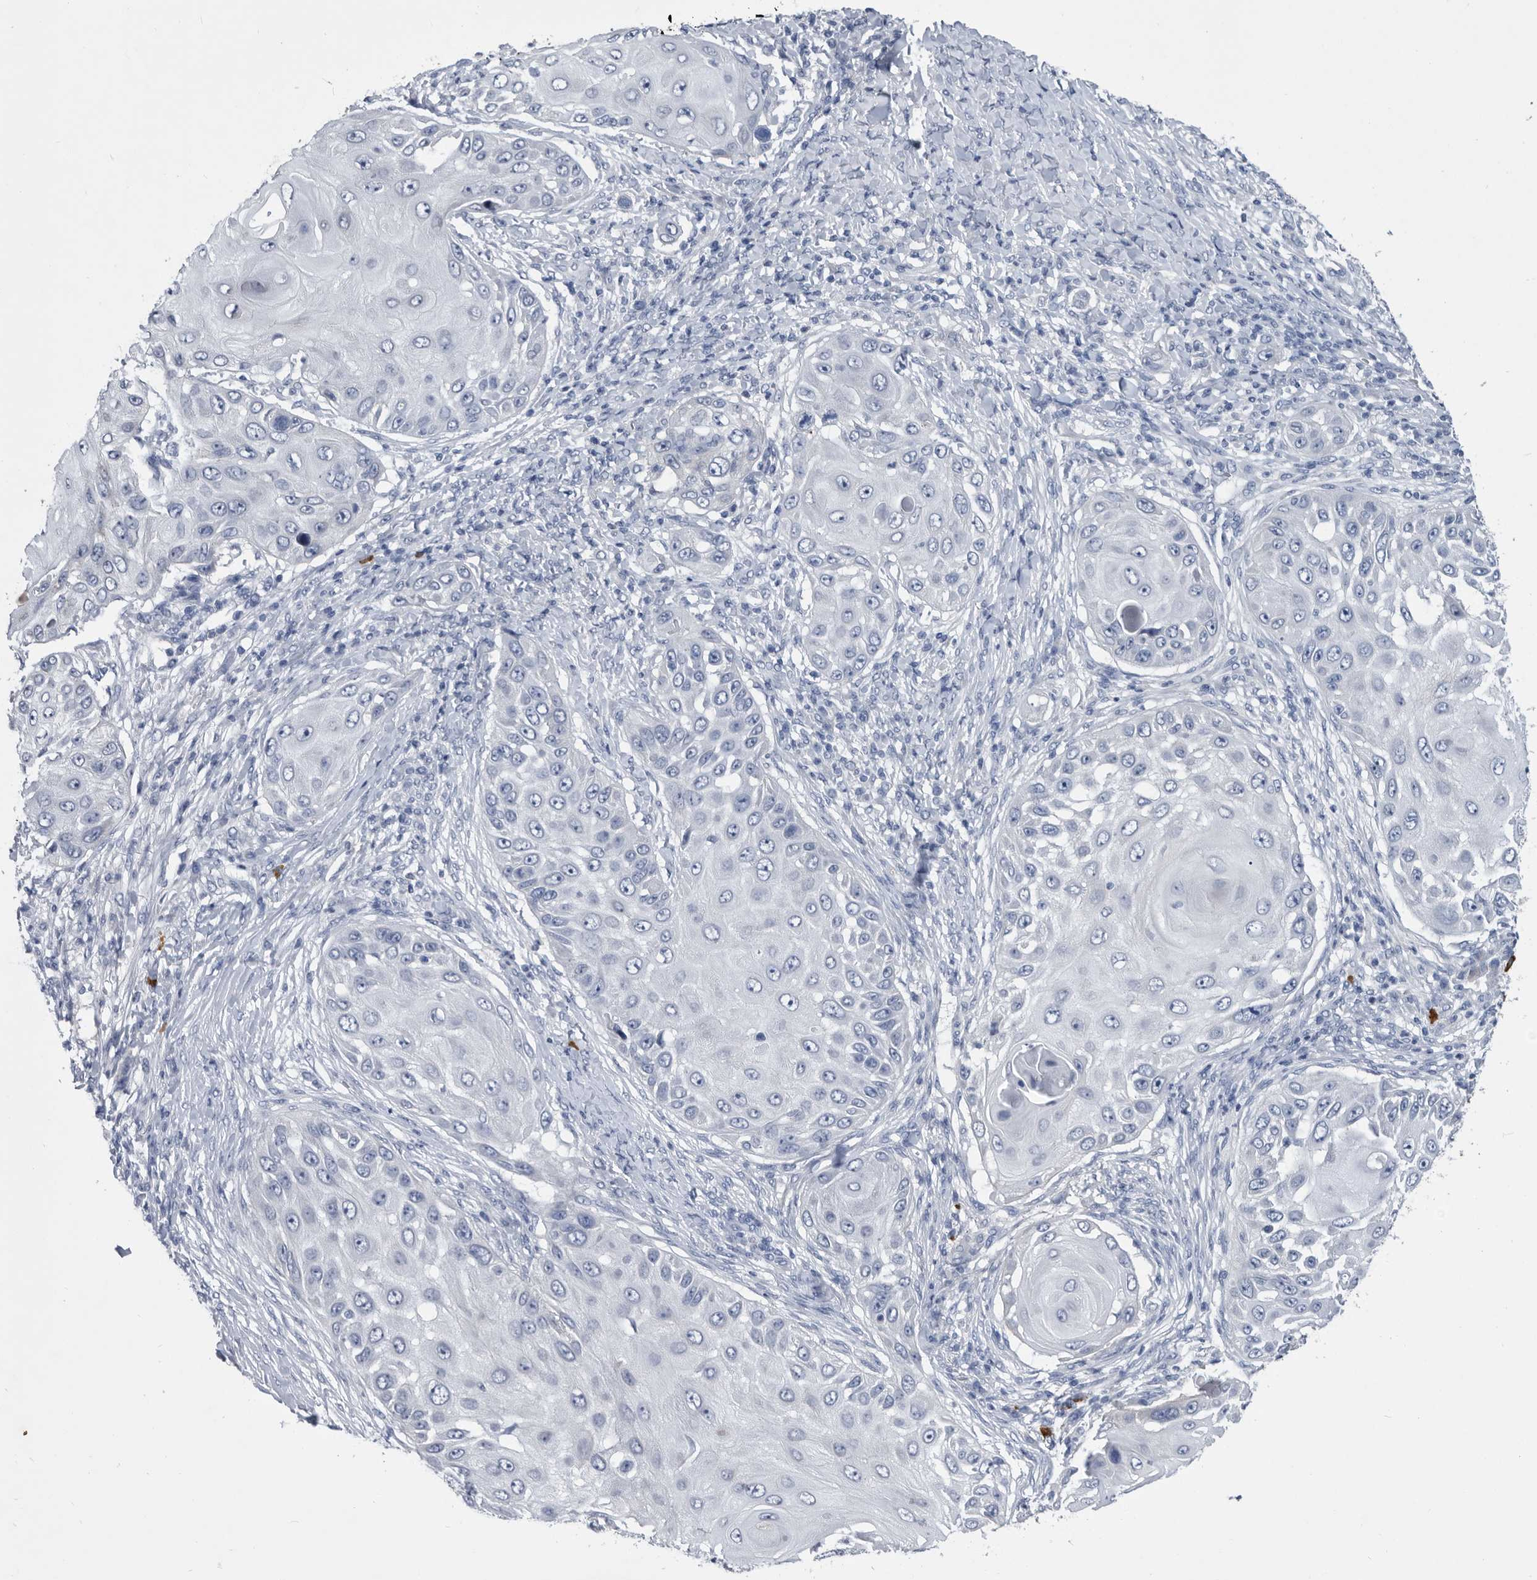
{"staining": {"intensity": "negative", "quantity": "none", "location": "none"}, "tissue": "skin cancer", "cell_type": "Tumor cells", "image_type": "cancer", "snomed": [{"axis": "morphology", "description": "Squamous cell carcinoma, NOS"}, {"axis": "topography", "description": "Skin"}], "caption": "High magnification brightfield microscopy of skin squamous cell carcinoma stained with DAB (3,3'-diaminobenzidine) (brown) and counterstained with hematoxylin (blue): tumor cells show no significant staining. (DAB (3,3'-diaminobenzidine) immunohistochemistry, high magnification).", "gene": "BTBD6", "patient": {"sex": "female", "age": 44}}